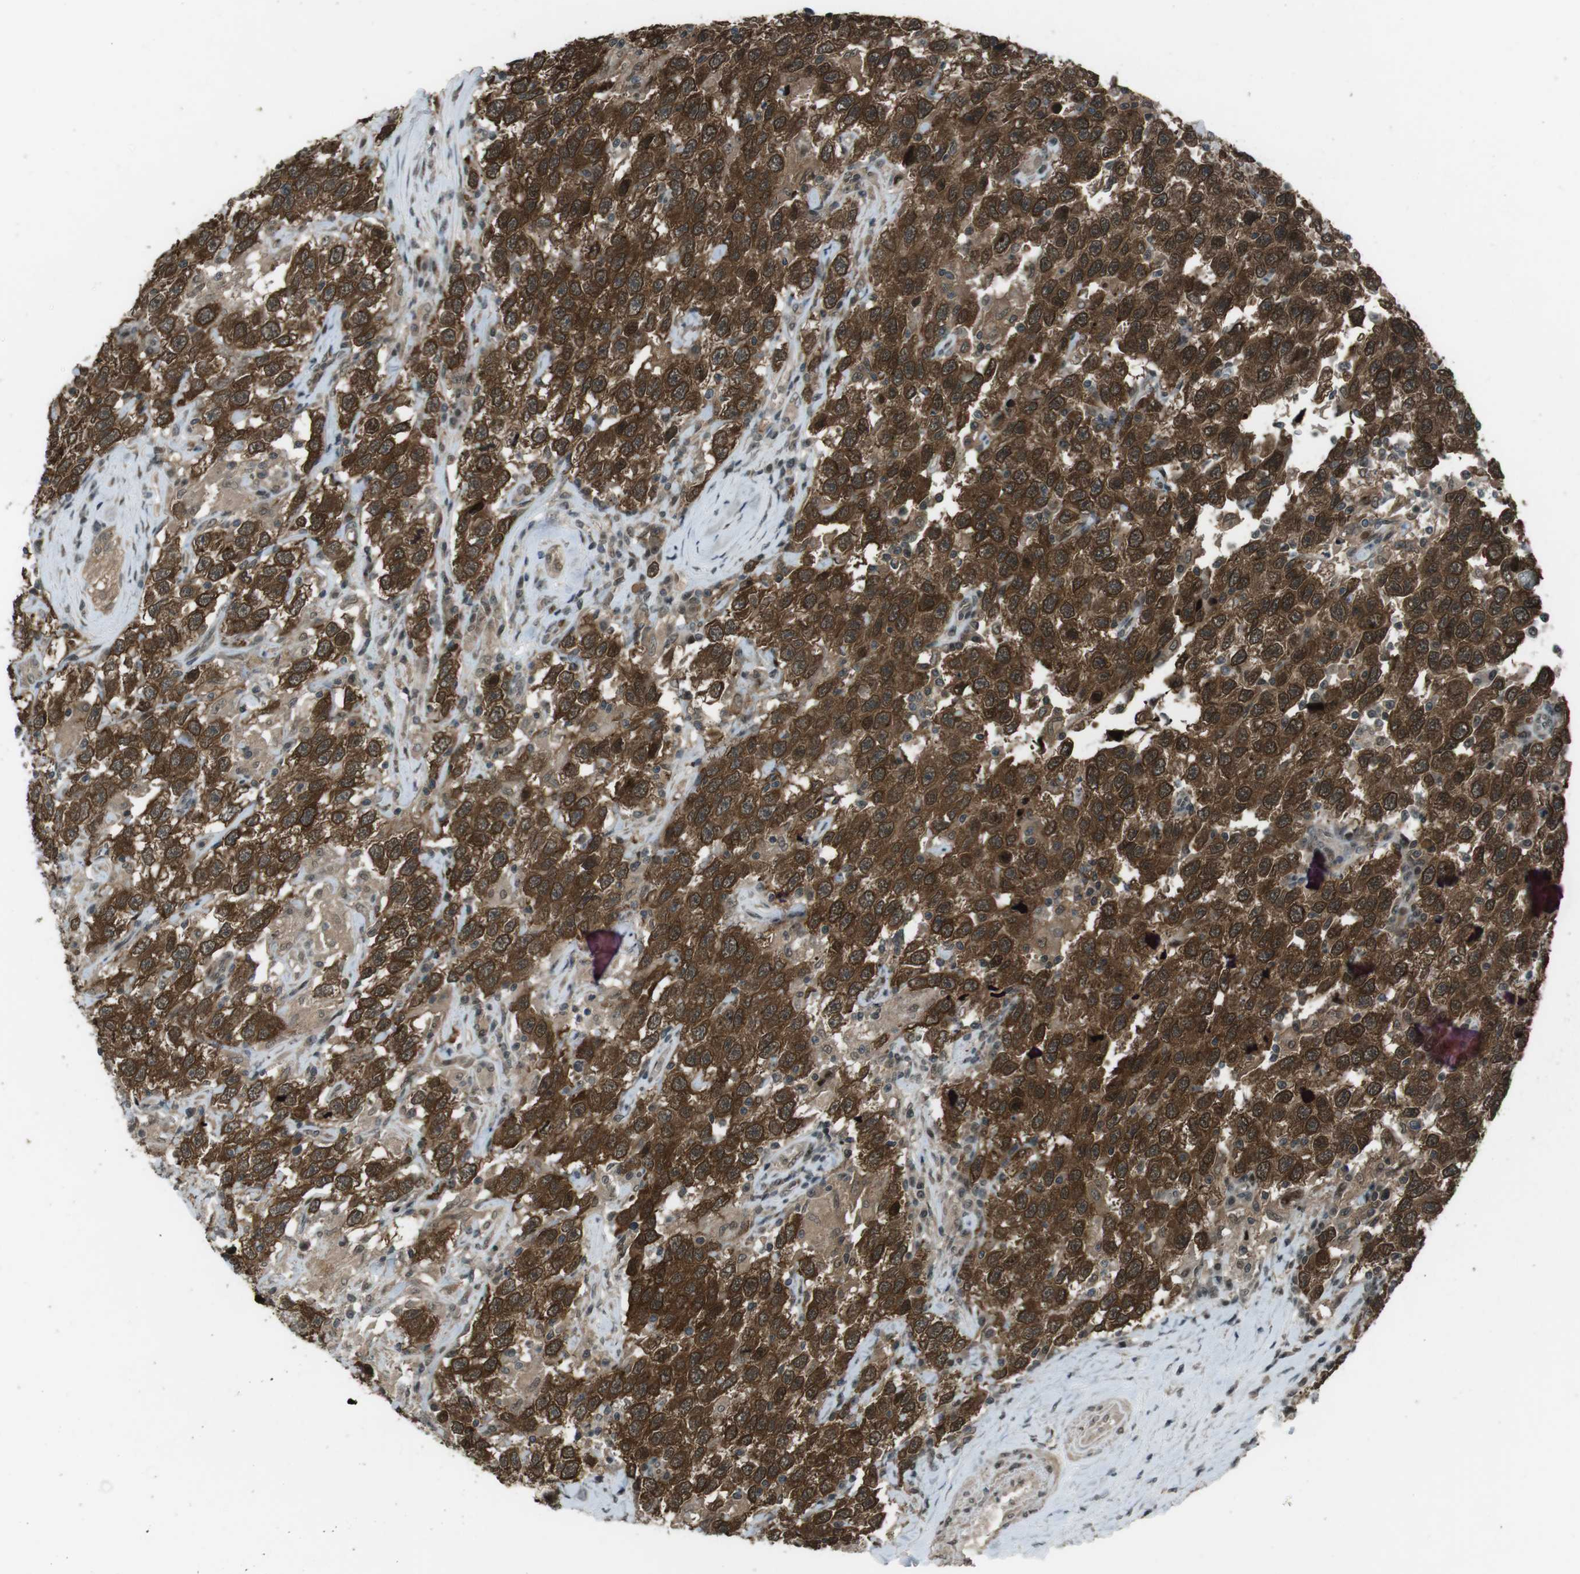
{"staining": {"intensity": "strong", "quantity": ">75%", "location": "cytoplasmic/membranous,nuclear"}, "tissue": "testis cancer", "cell_type": "Tumor cells", "image_type": "cancer", "snomed": [{"axis": "morphology", "description": "Seminoma, NOS"}, {"axis": "topography", "description": "Testis"}], "caption": "IHC micrograph of neoplastic tissue: human seminoma (testis) stained using IHC demonstrates high levels of strong protein expression localized specifically in the cytoplasmic/membranous and nuclear of tumor cells, appearing as a cytoplasmic/membranous and nuclear brown color.", "gene": "SLITRK5", "patient": {"sex": "male", "age": 41}}